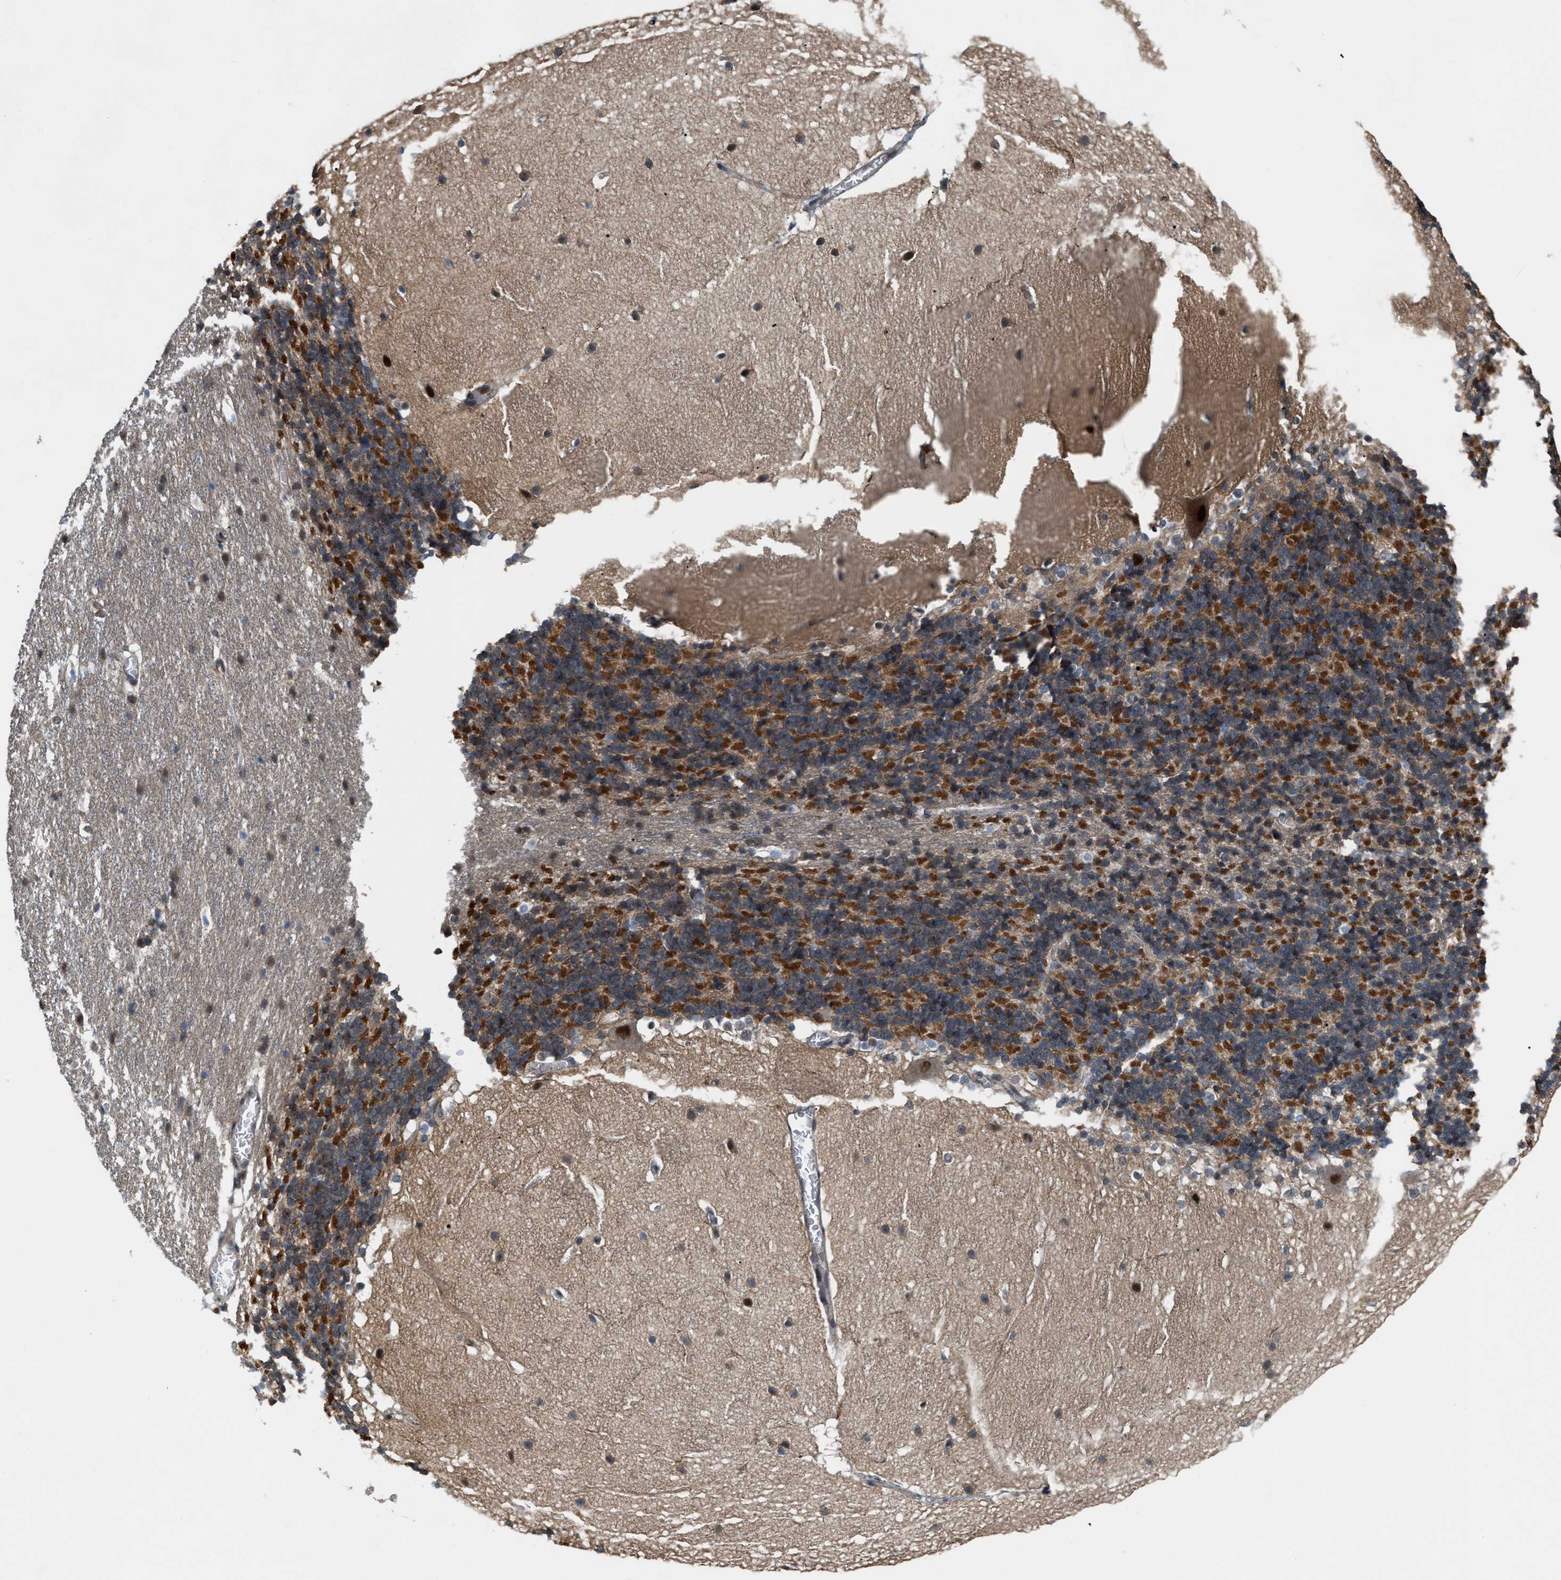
{"staining": {"intensity": "strong", "quantity": "25%-75%", "location": "cytoplasmic/membranous"}, "tissue": "cerebellum", "cell_type": "Cells in granular layer", "image_type": "normal", "snomed": [{"axis": "morphology", "description": "Normal tissue, NOS"}, {"axis": "topography", "description": "Cerebellum"}], "caption": "Protein expression analysis of normal cerebellum shows strong cytoplasmic/membranous expression in approximately 25%-75% of cells in granular layer. The staining is performed using DAB (3,3'-diaminobenzidine) brown chromogen to label protein expression. The nuclei are counter-stained blue using hematoxylin.", "gene": "RFFL", "patient": {"sex": "female", "age": 19}}